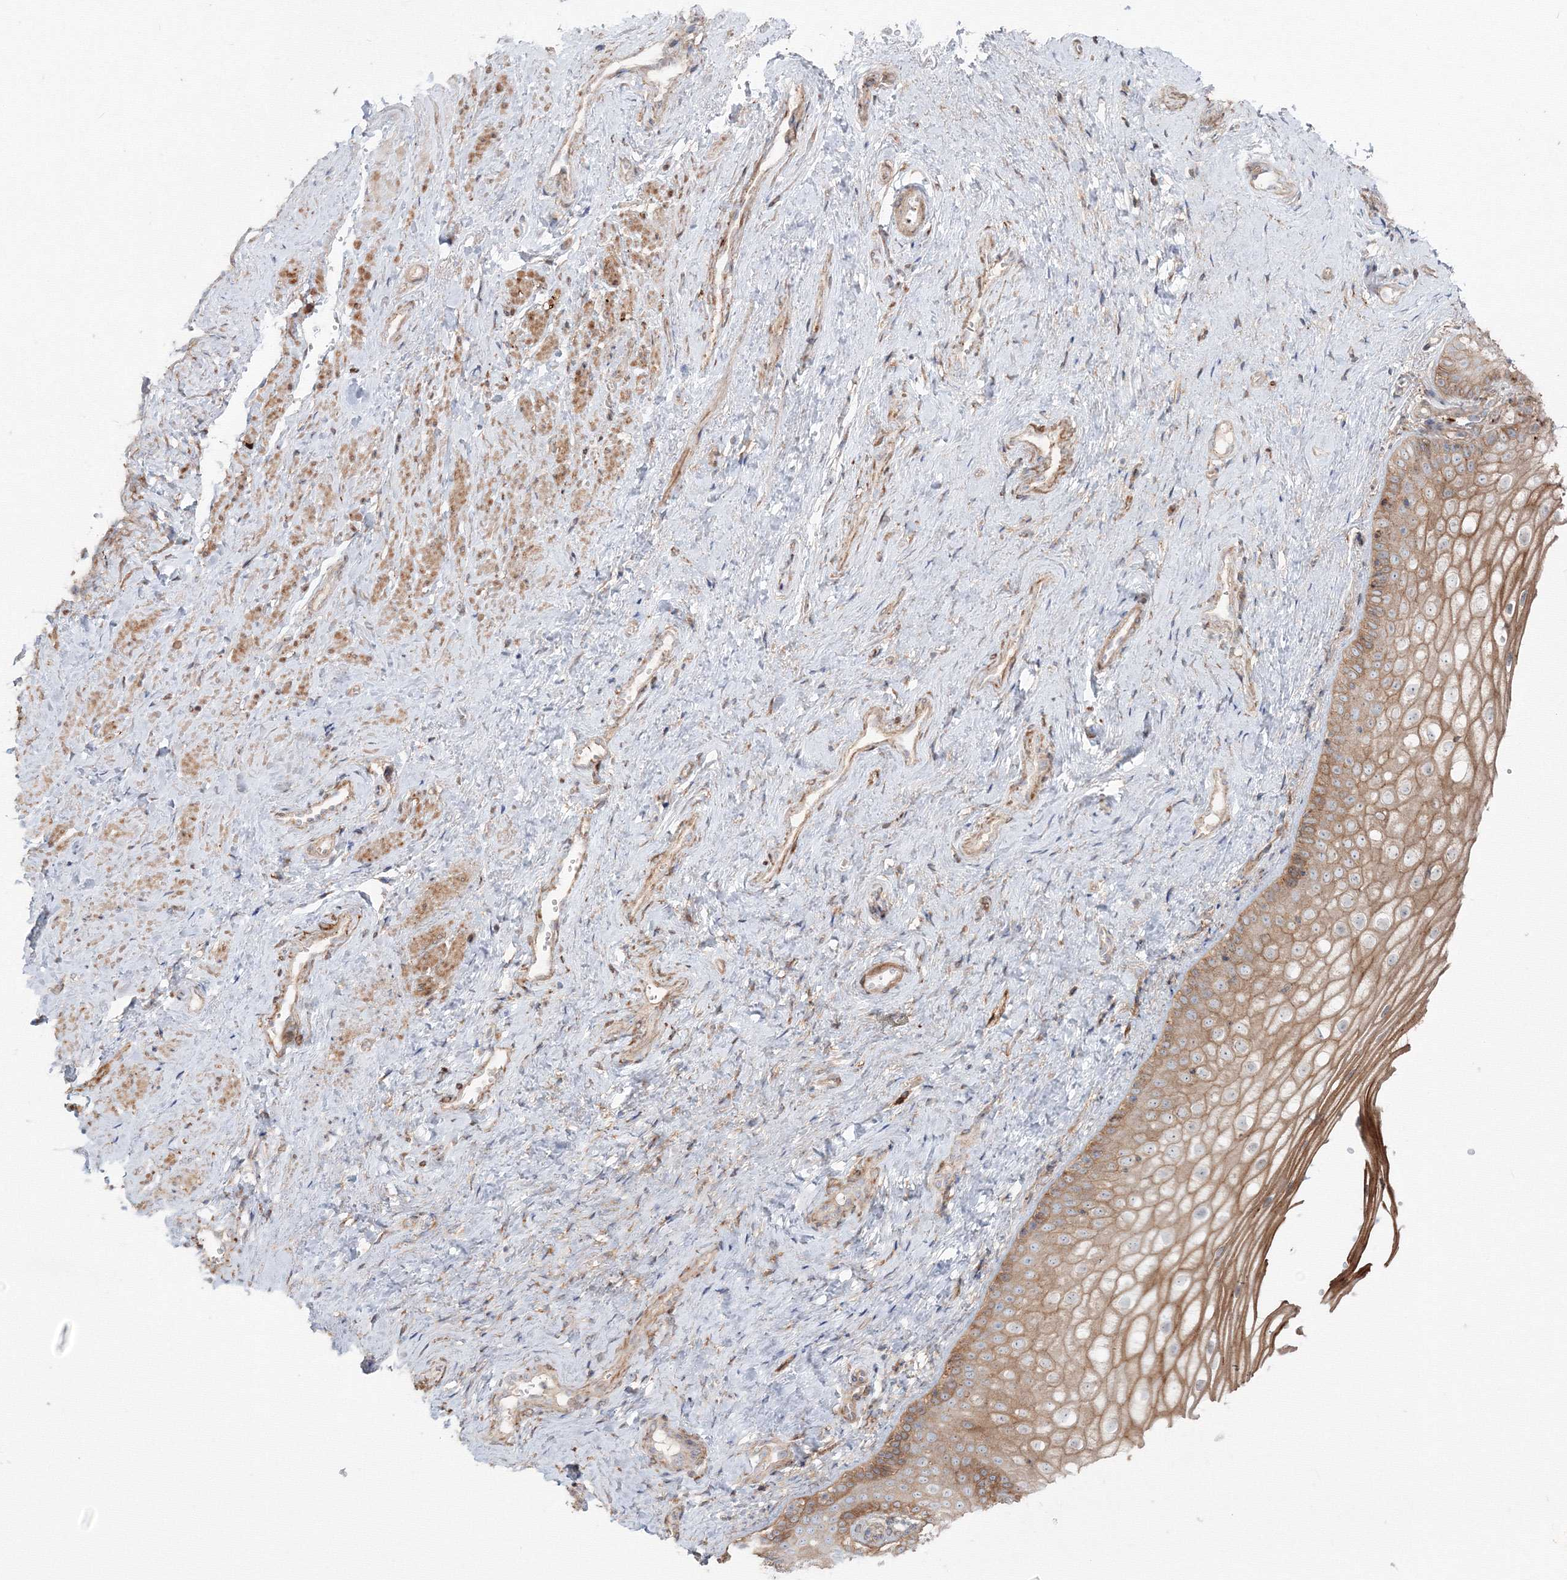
{"staining": {"intensity": "moderate", "quantity": ">75%", "location": "cytoplasmic/membranous"}, "tissue": "vagina", "cell_type": "Squamous epithelial cells", "image_type": "normal", "snomed": [{"axis": "morphology", "description": "Normal tissue, NOS"}, {"axis": "topography", "description": "Vagina"}], "caption": "Normal vagina displays moderate cytoplasmic/membranous expression in about >75% of squamous epithelial cells, visualized by immunohistochemistry. (IHC, brightfield microscopy, high magnification).", "gene": "SH3PXD2A", "patient": {"sex": "female", "age": 46}}